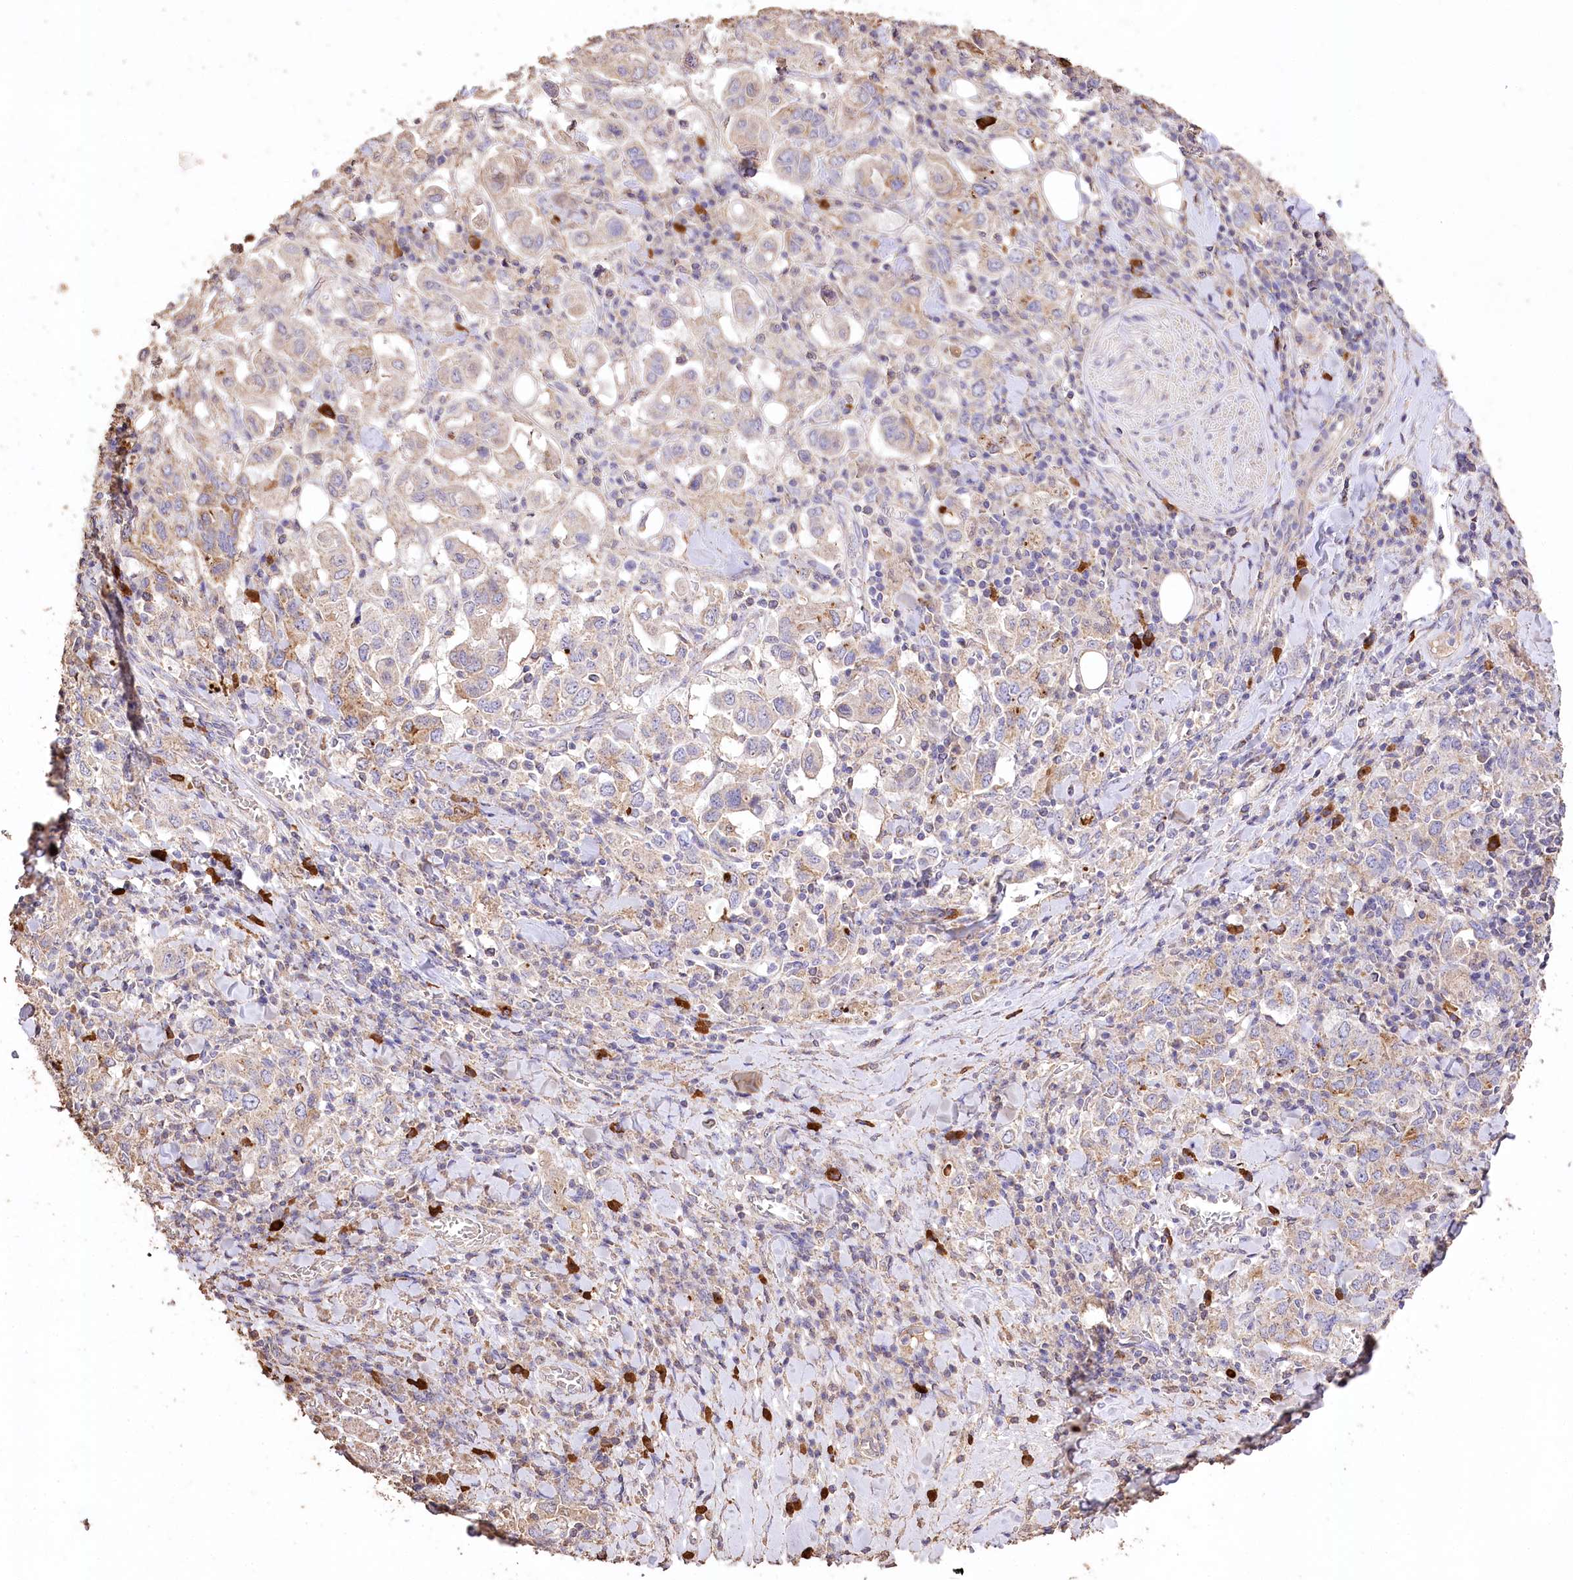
{"staining": {"intensity": "weak", "quantity": "<25%", "location": "cytoplasmic/membranous"}, "tissue": "stomach cancer", "cell_type": "Tumor cells", "image_type": "cancer", "snomed": [{"axis": "morphology", "description": "Adenocarcinoma, NOS"}, {"axis": "topography", "description": "Stomach, upper"}], "caption": "DAB (3,3'-diaminobenzidine) immunohistochemical staining of human stomach cancer displays no significant staining in tumor cells.", "gene": "IREB2", "patient": {"sex": "male", "age": 62}}